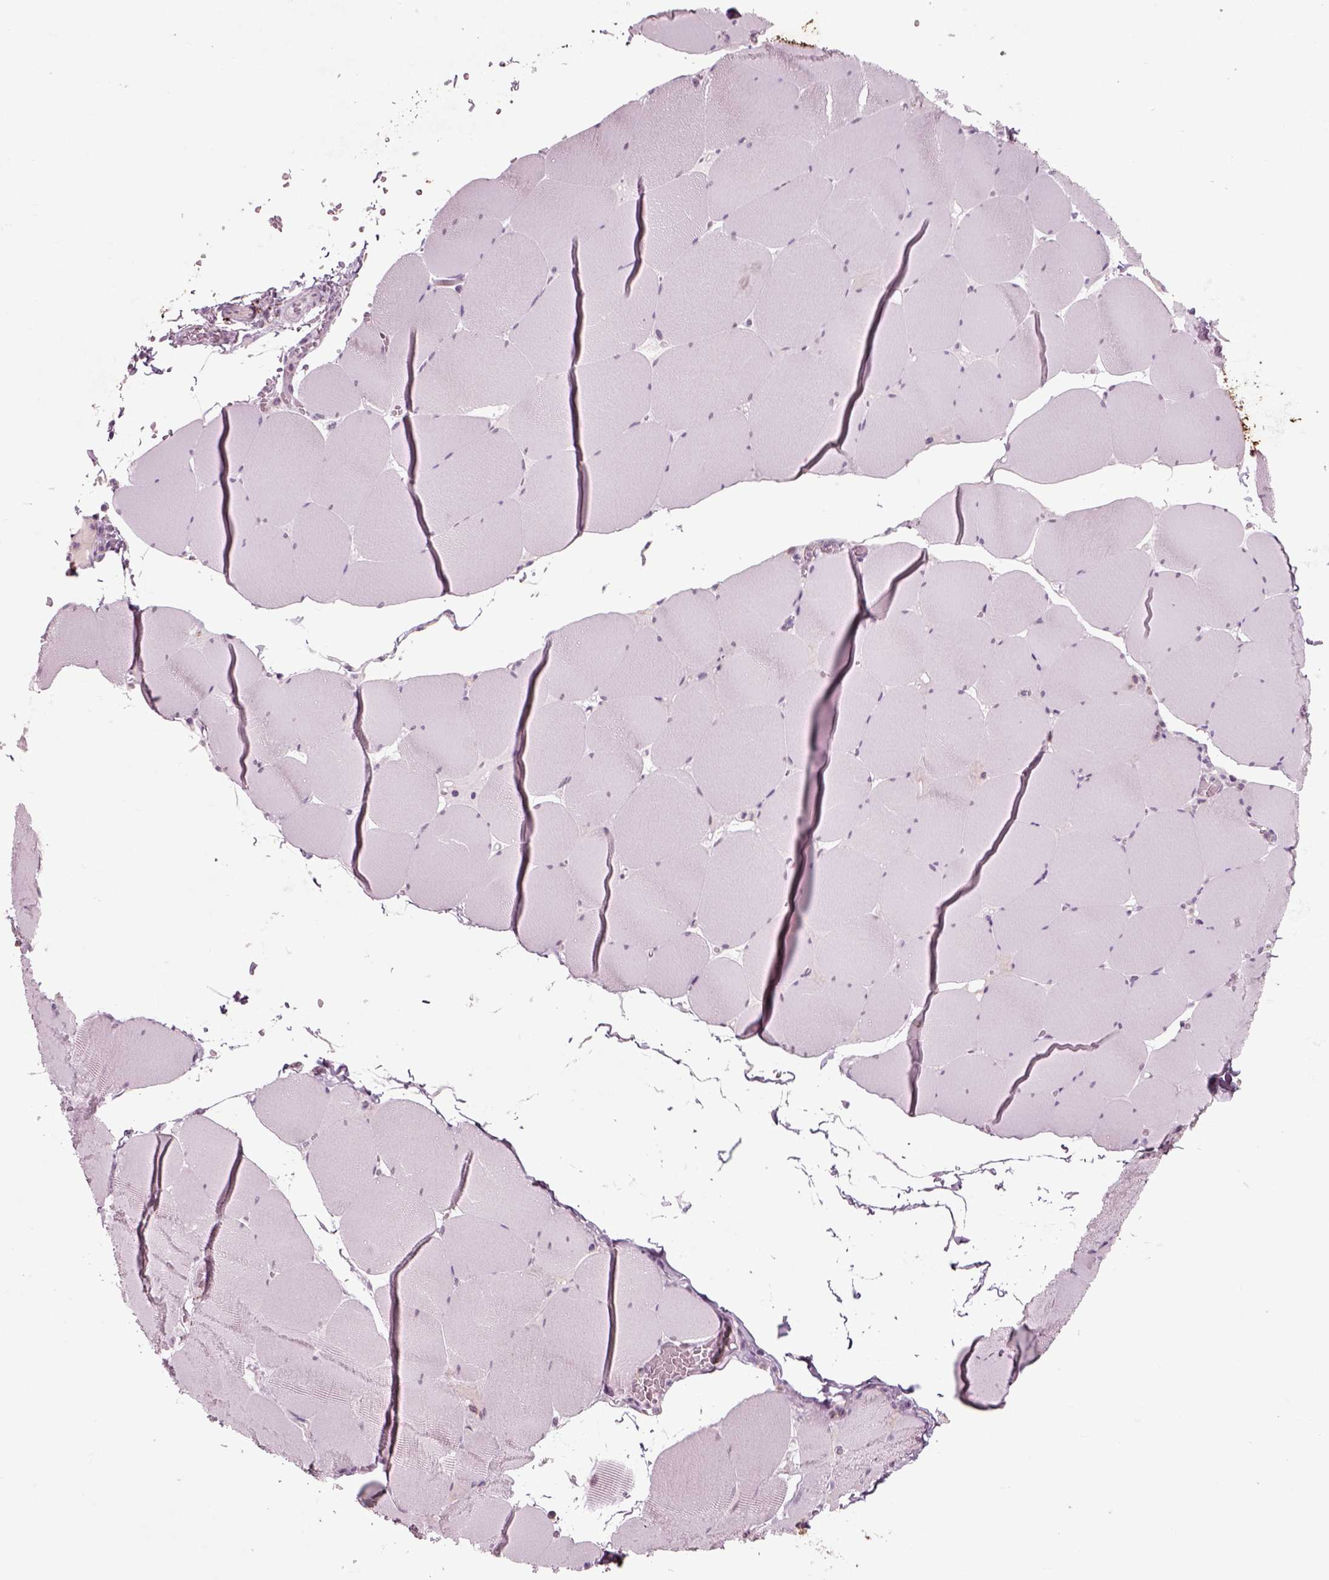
{"staining": {"intensity": "negative", "quantity": "none", "location": "none"}, "tissue": "skeletal muscle", "cell_type": "Myocytes", "image_type": "normal", "snomed": [{"axis": "morphology", "description": "Normal tissue, NOS"}, {"axis": "morphology", "description": "Malignant melanoma, Metastatic site"}, {"axis": "topography", "description": "Skeletal muscle"}], "caption": "Myocytes show no significant staining in benign skeletal muscle. (DAB (3,3'-diaminobenzidine) IHC, high magnification).", "gene": "CHGB", "patient": {"sex": "male", "age": 50}}